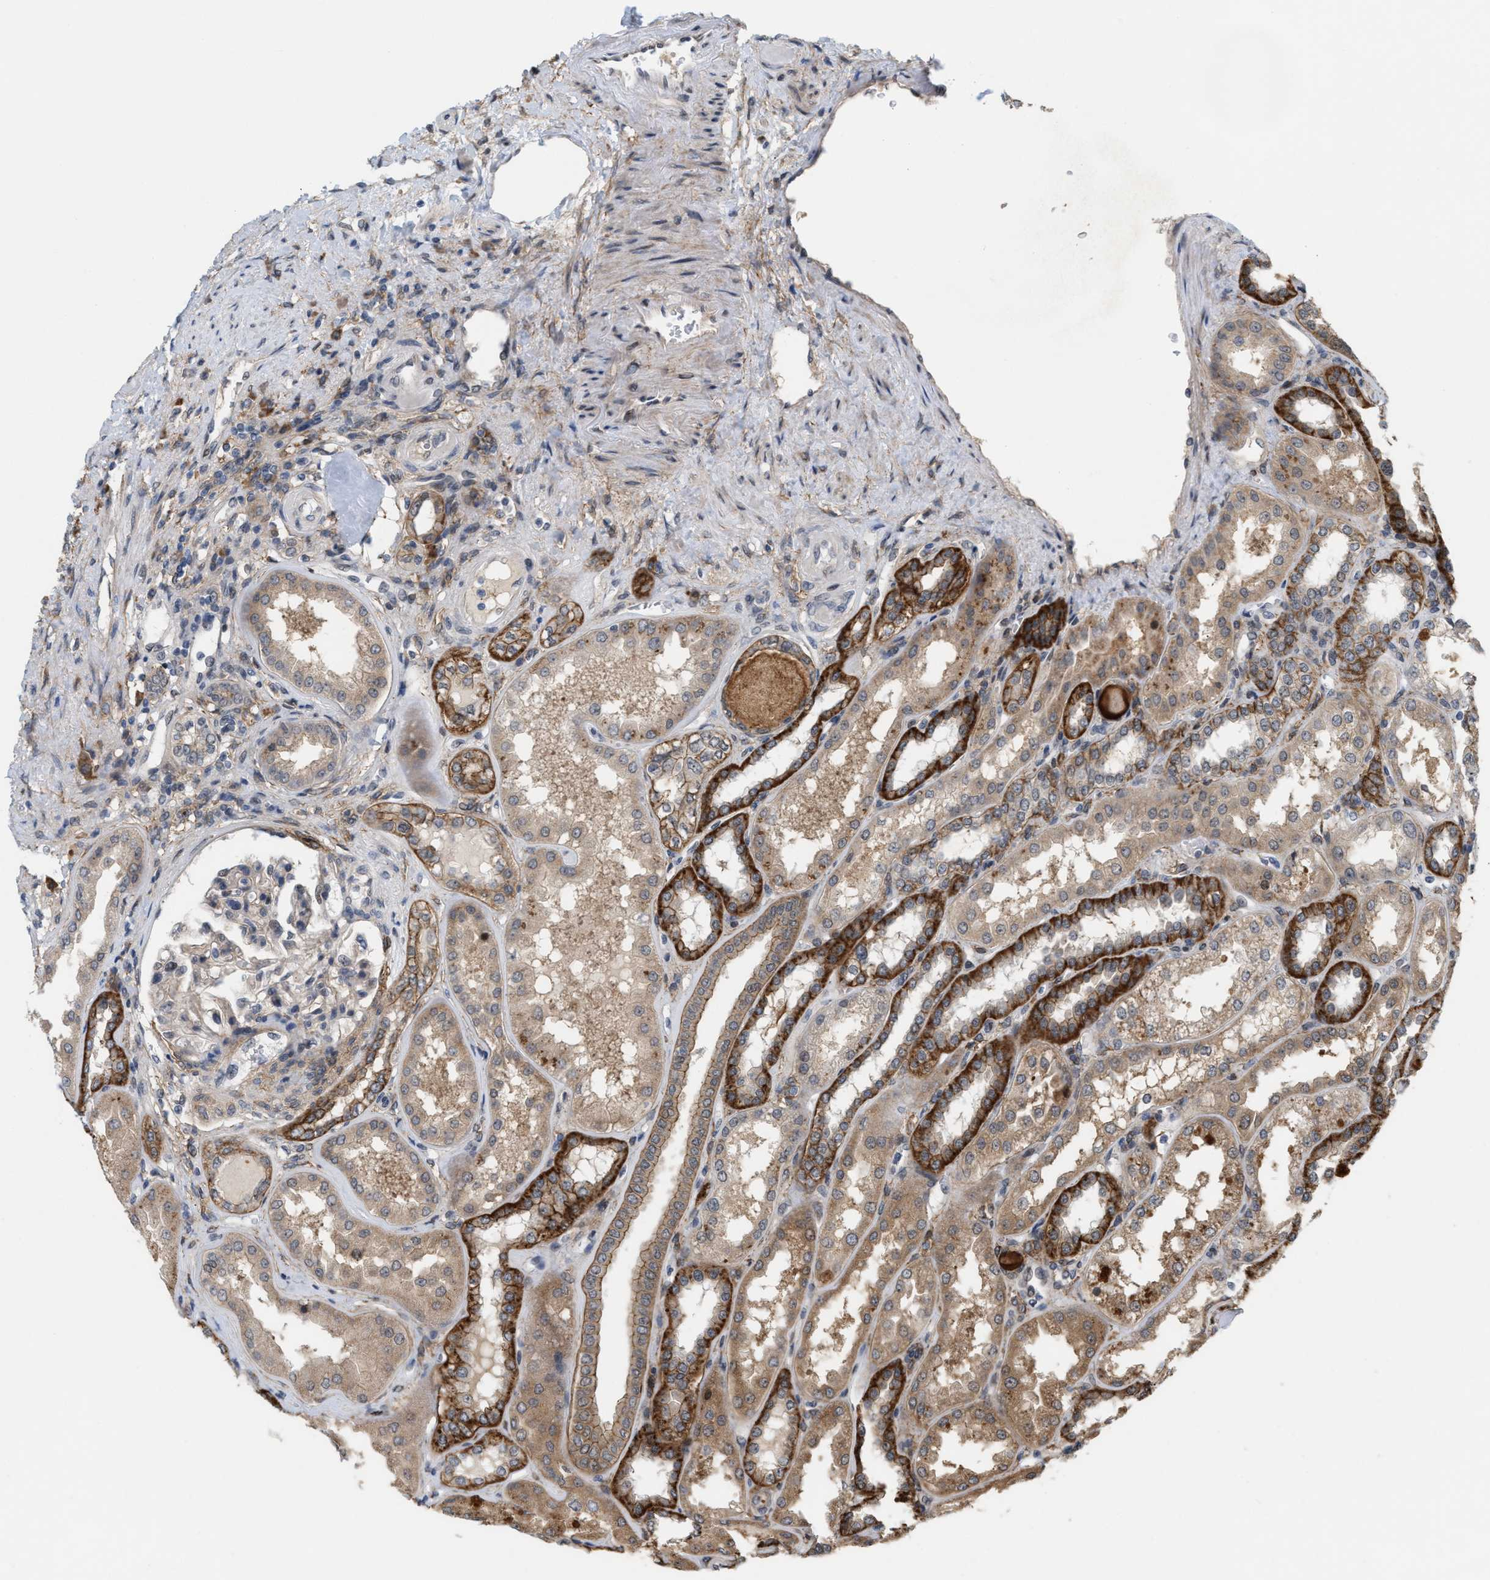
{"staining": {"intensity": "weak", "quantity": "25%-75%", "location": "cytoplasmic/membranous"}, "tissue": "kidney", "cell_type": "Cells in glomeruli", "image_type": "normal", "snomed": [{"axis": "morphology", "description": "Normal tissue, NOS"}, {"axis": "topography", "description": "Kidney"}], "caption": "Immunohistochemical staining of benign kidney exhibits weak cytoplasmic/membranous protein positivity in approximately 25%-75% of cells in glomeruli. (IHC, brightfield microscopy, high magnification).", "gene": "MFSD6", "patient": {"sex": "female", "age": 56}}